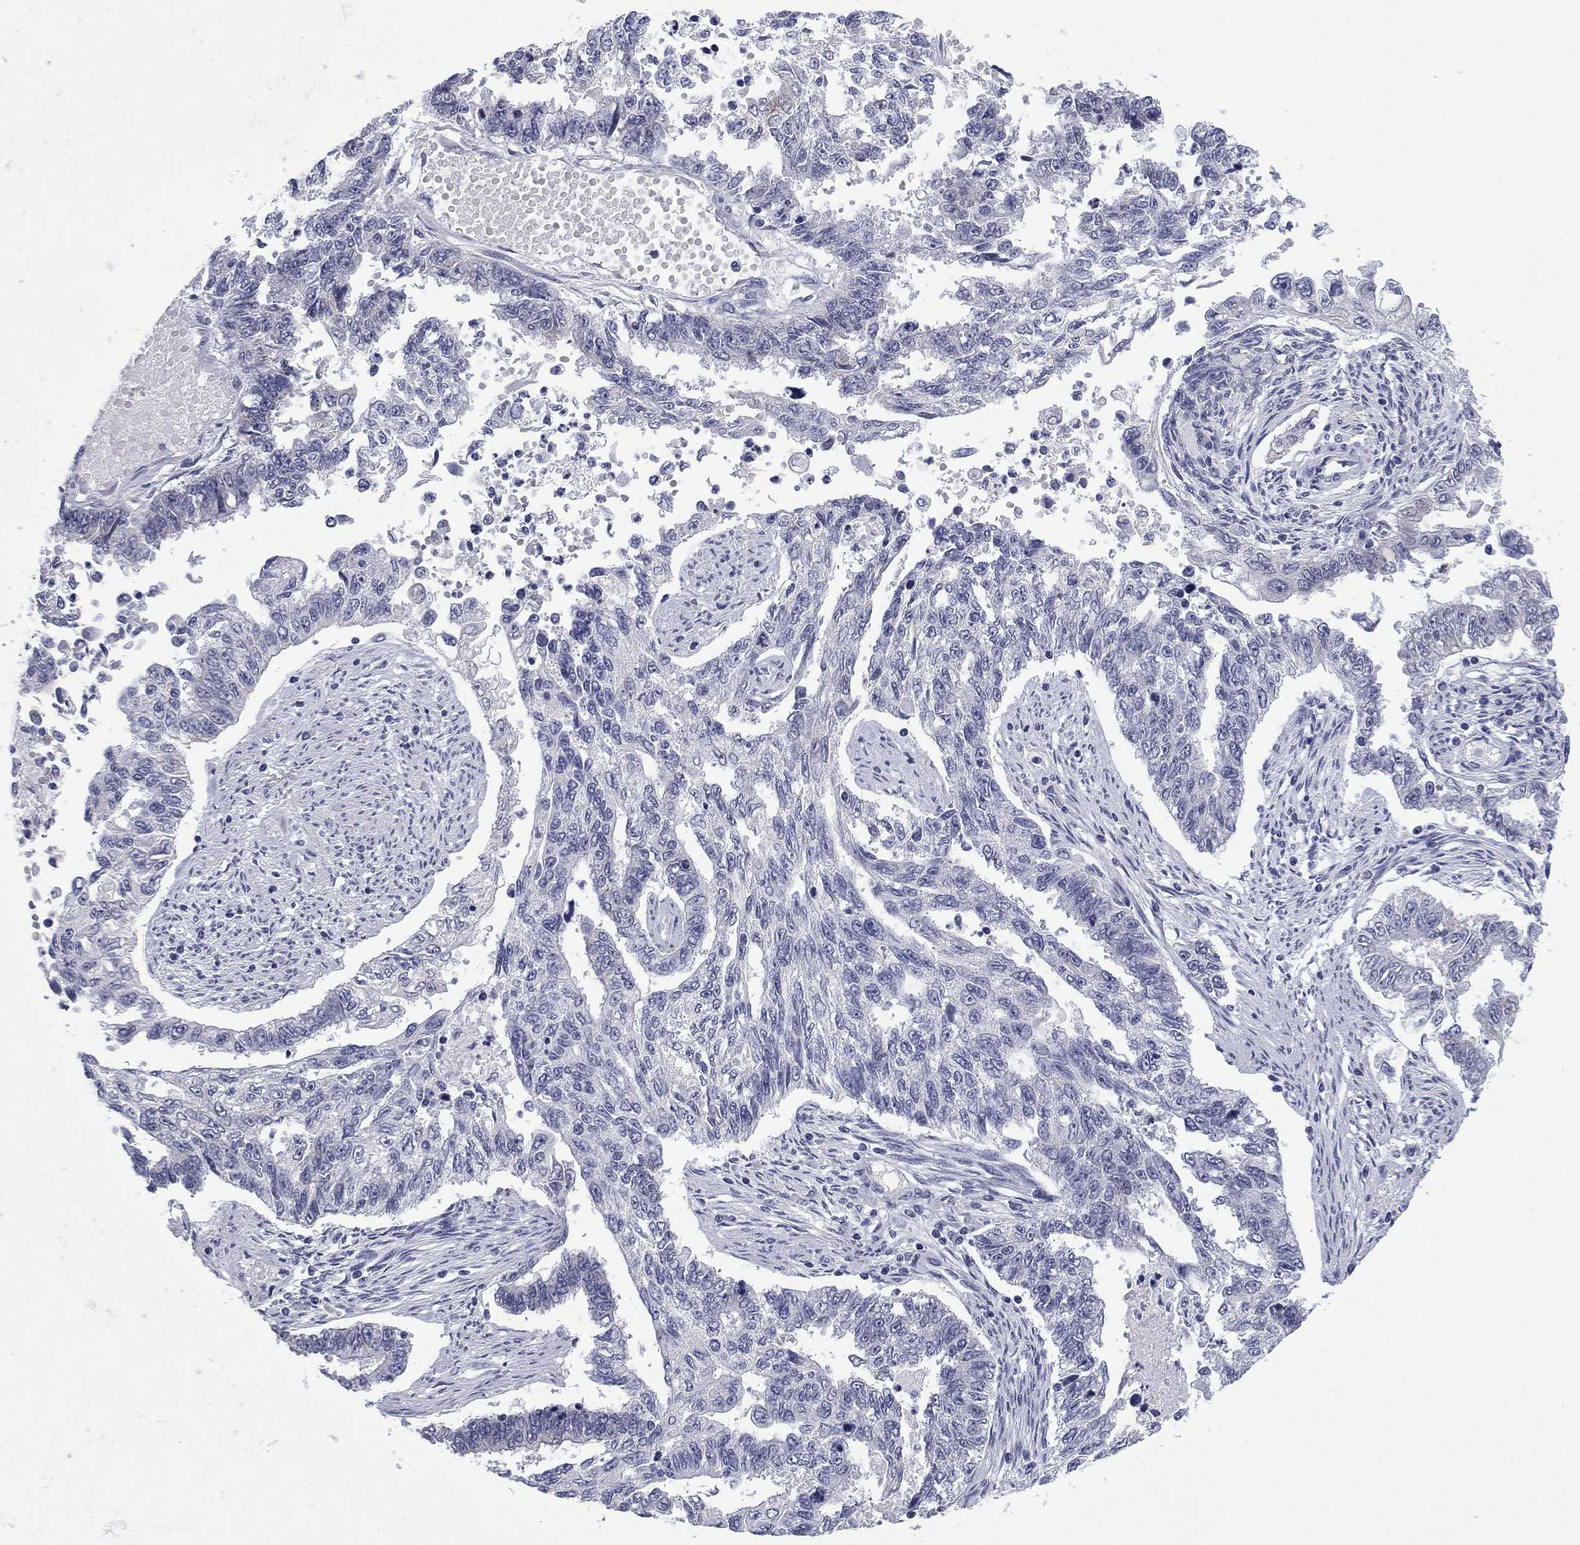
{"staining": {"intensity": "negative", "quantity": "none", "location": "none"}, "tissue": "endometrial cancer", "cell_type": "Tumor cells", "image_type": "cancer", "snomed": [{"axis": "morphology", "description": "Adenocarcinoma, NOS"}, {"axis": "topography", "description": "Uterus"}], "caption": "Immunohistochemistry (IHC) image of human endometrial cancer (adenocarcinoma) stained for a protein (brown), which displays no expression in tumor cells.", "gene": "PRPH", "patient": {"sex": "female", "age": 59}}